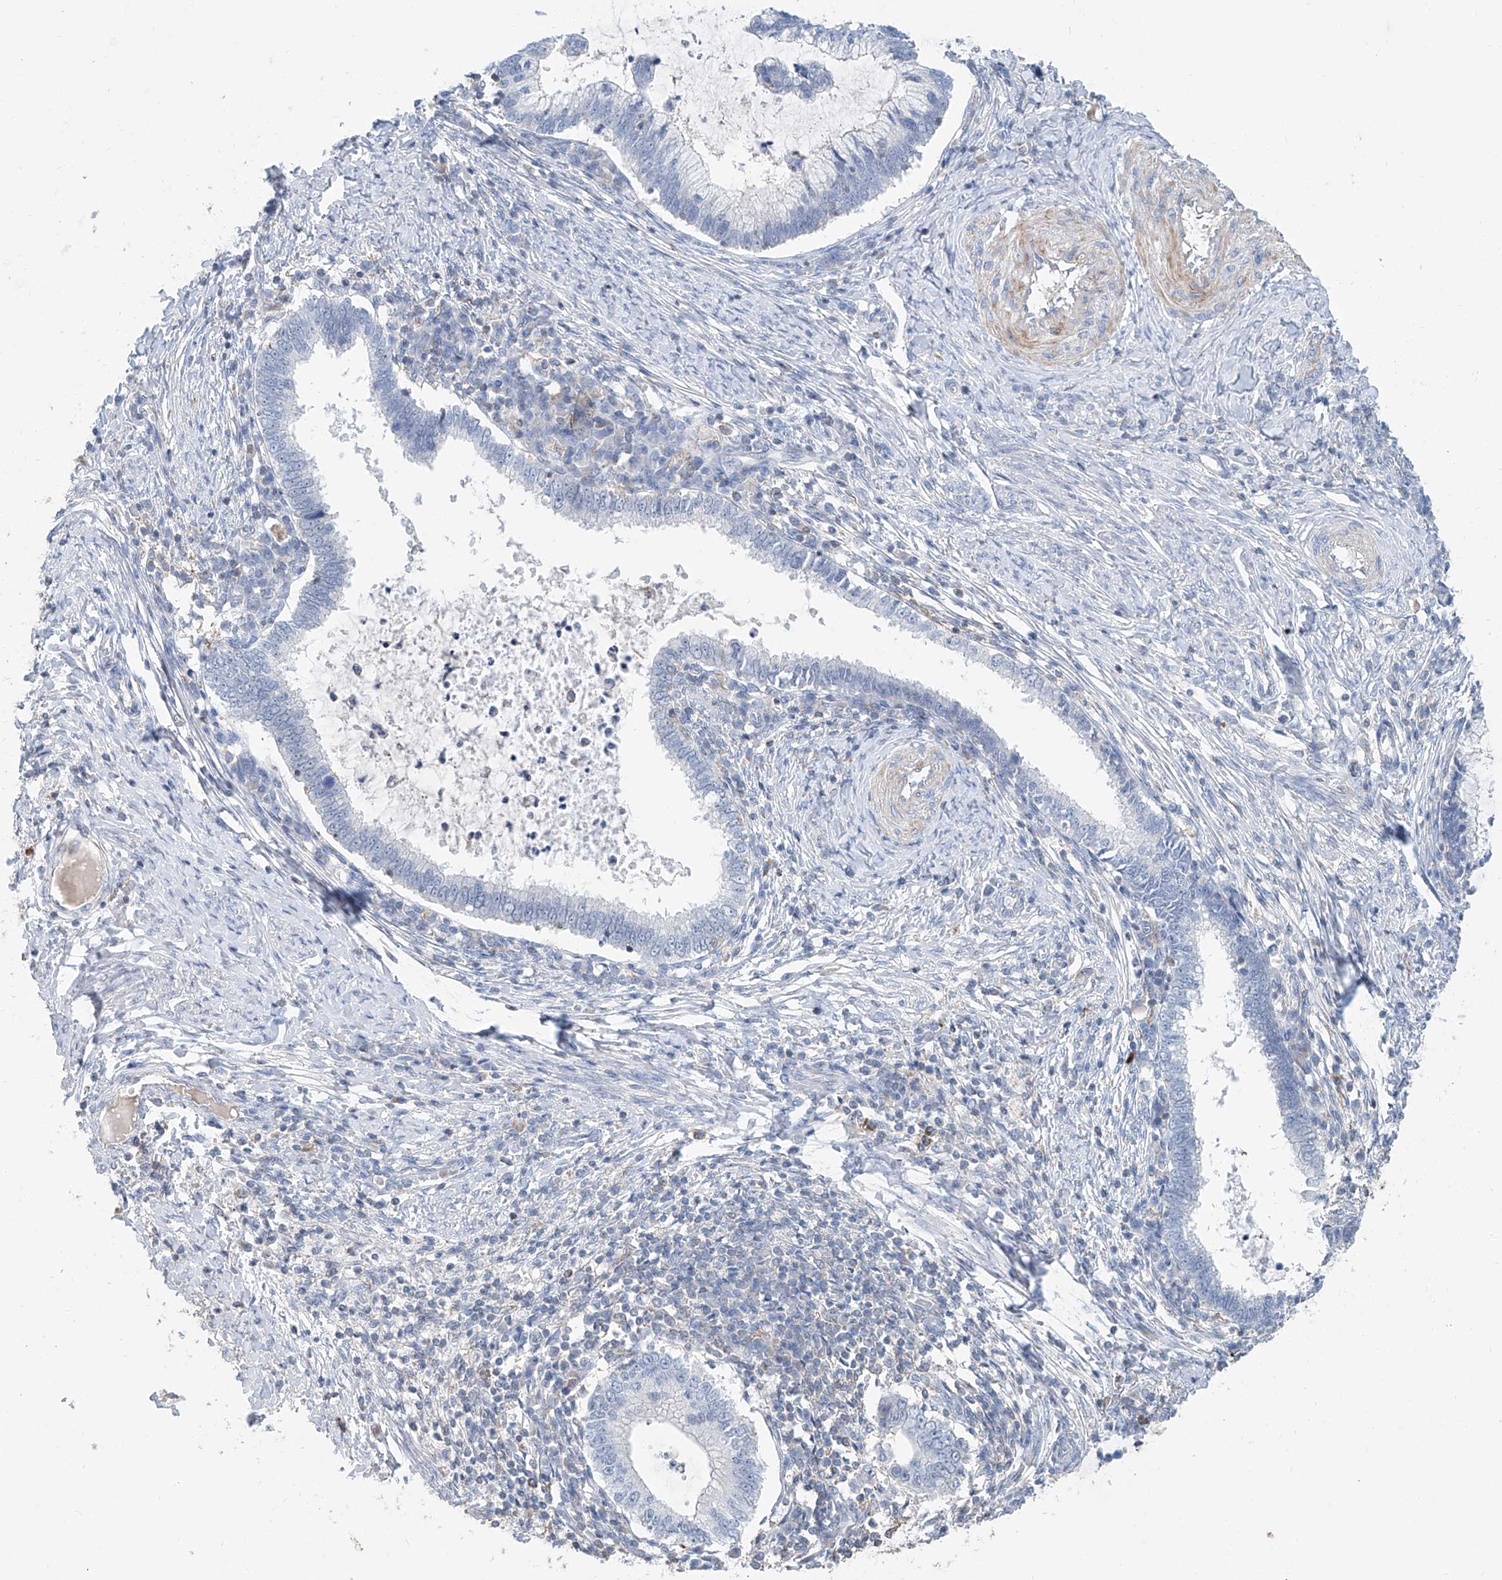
{"staining": {"intensity": "negative", "quantity": "none", "location": "none"}, "tissue": "cervical cancer", "cell_type": "Tumor cells", "image_type": "cancer", "snomed": [{"axis": "morphology", "description": "Adenocarcinoma, NOS"}, {"axis": "topography", "description": "Cervix"}], "caption": "A micrograph of human adenocarcinoma (cervical) is negative for staining in tumor cells.", "gene": "ANKRD34A", "patient": {"sex": "female", "age": 36}}